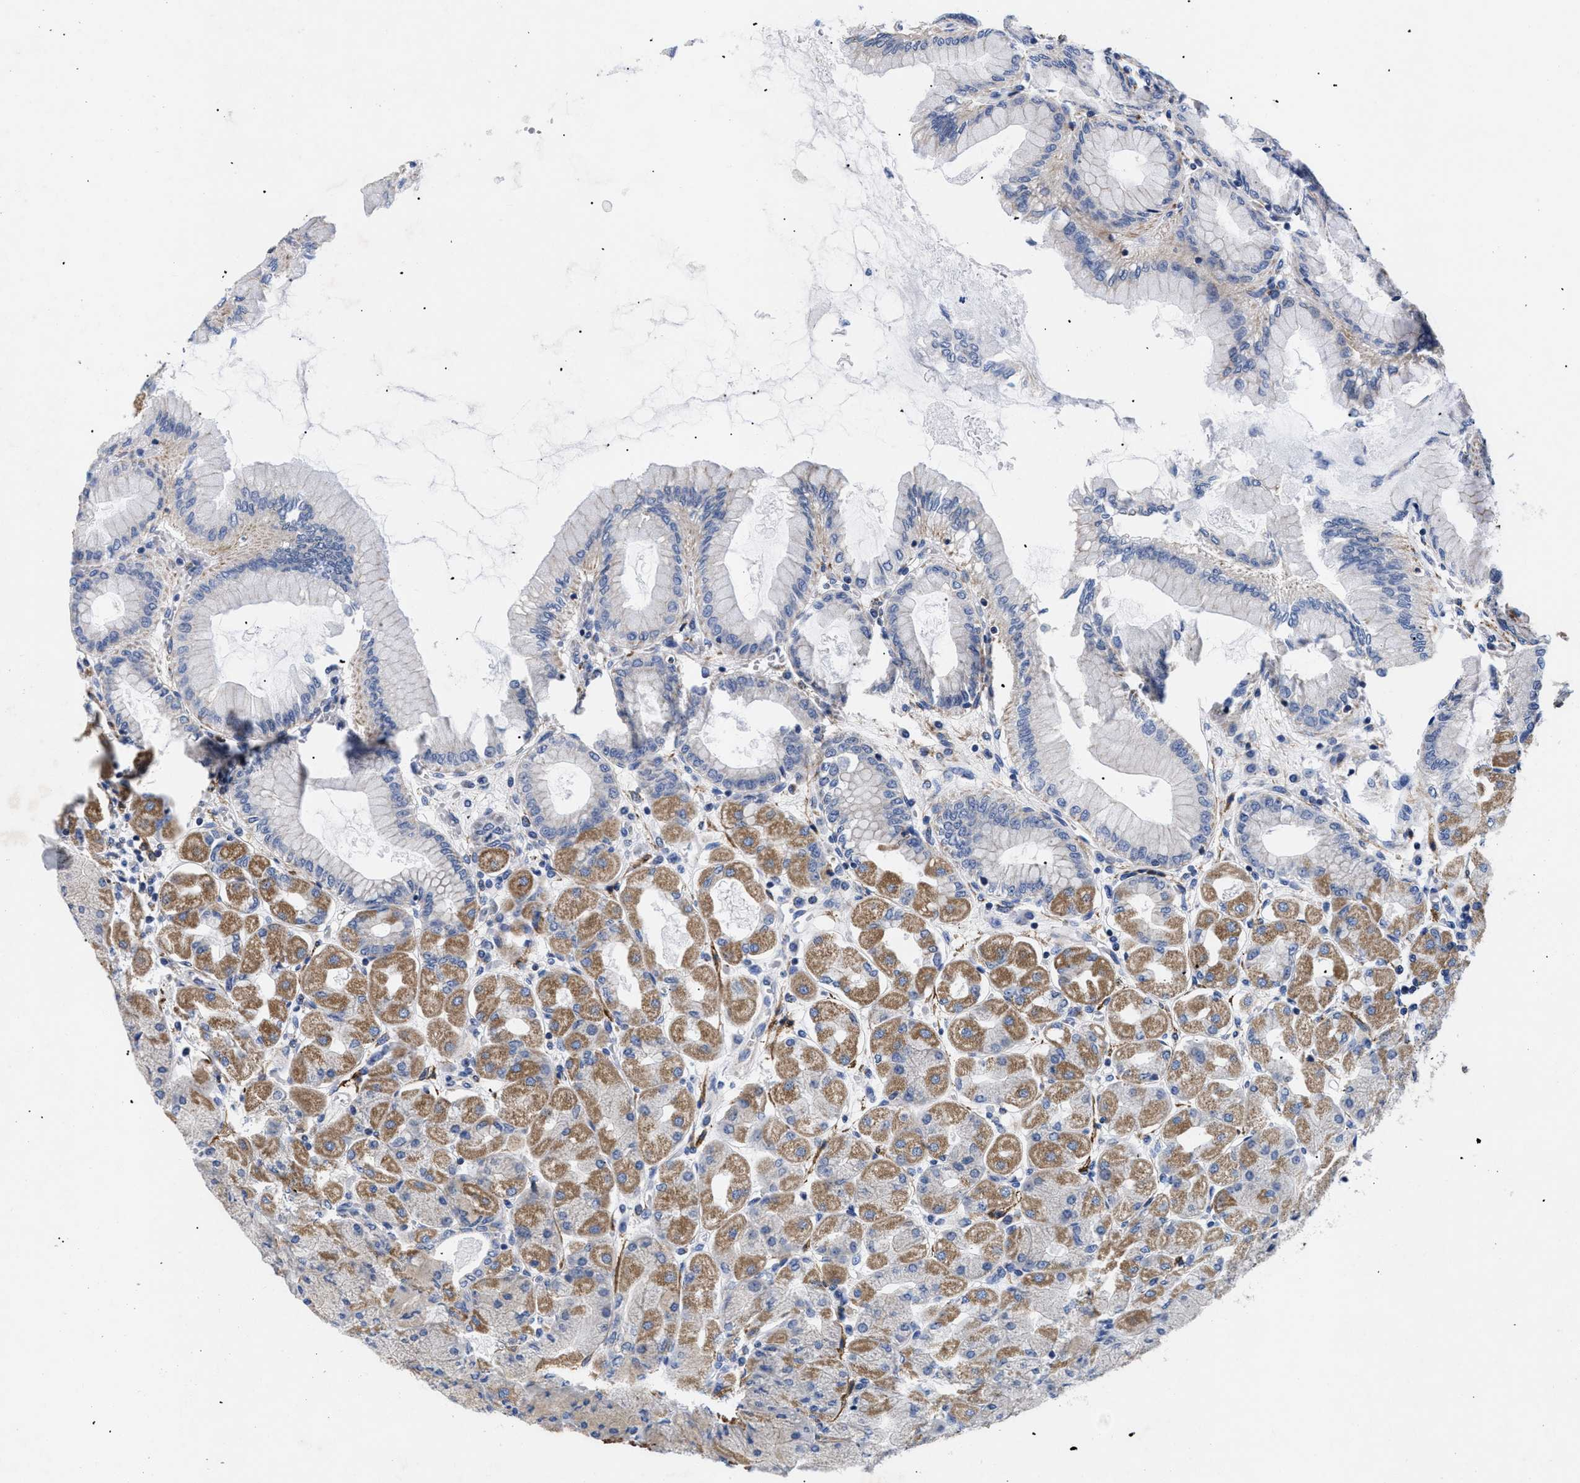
{"staining": {"intensity": "moderate", "quantity": "25%-75%", "location": "cytoplasmic/membranous"}, "tissue": "stomach", "cell_type": "Glandular cells", "image_type": "normal", "snomed": [{"axis": "morphology", "description": "Normal tissue, NOS"}, {"axis": "topography", "description": "Stomach, upper"}], "caption": "Stomach stained with DAB (3,3'-diaminobenzidine) immunohistochemistry shows medium levels of moderate cytoplasmic/membranous positivity in about 25%-75% of glandular cells. (DAB (3,3'-diaminobenzidine) IHC, brown staining for protein, blue staining for nuclei).", "gene": "GPR149", "patient": {"sex": "female", "age": 56}}